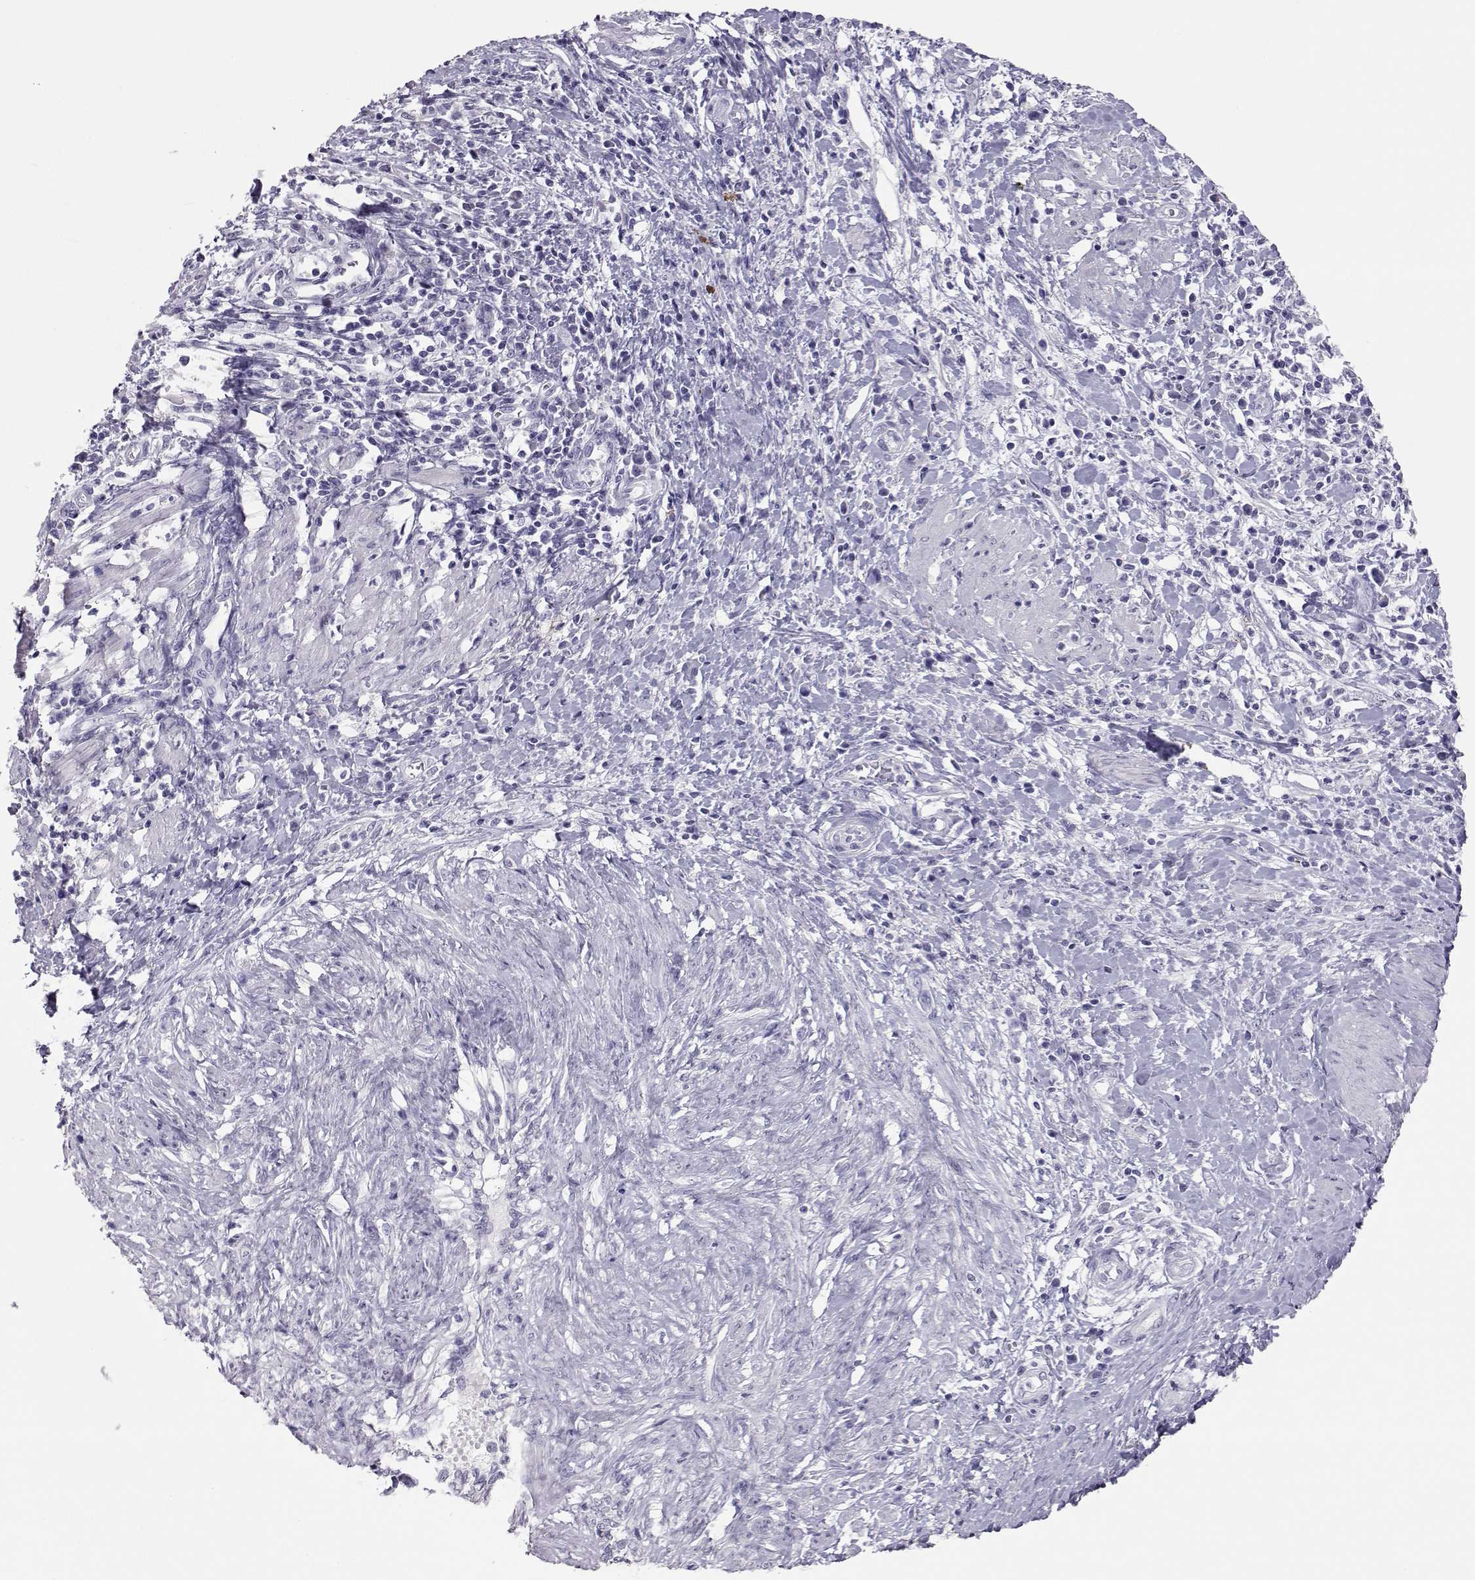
{"staining": {"intensity": "negative", "quantity": "none", "location": "none"}, "tissue": "cervical cancer", "cell_type": "Tumor cells", "image_type": "cancer", "snomed": [{"axis": "morphology", "description": "Squamous cell carcinoma, NOS"}, {"axis": "topography", "description": "Cervix"}], "caption": "High magnification brightfield microscopy of cervical cancer stained with DAB (brown) and counterstained with hematoxylin (blue): tumor cells show no significant expression.", "gene": "PMCH", "patient": {"sex": "female", "age": 39}}